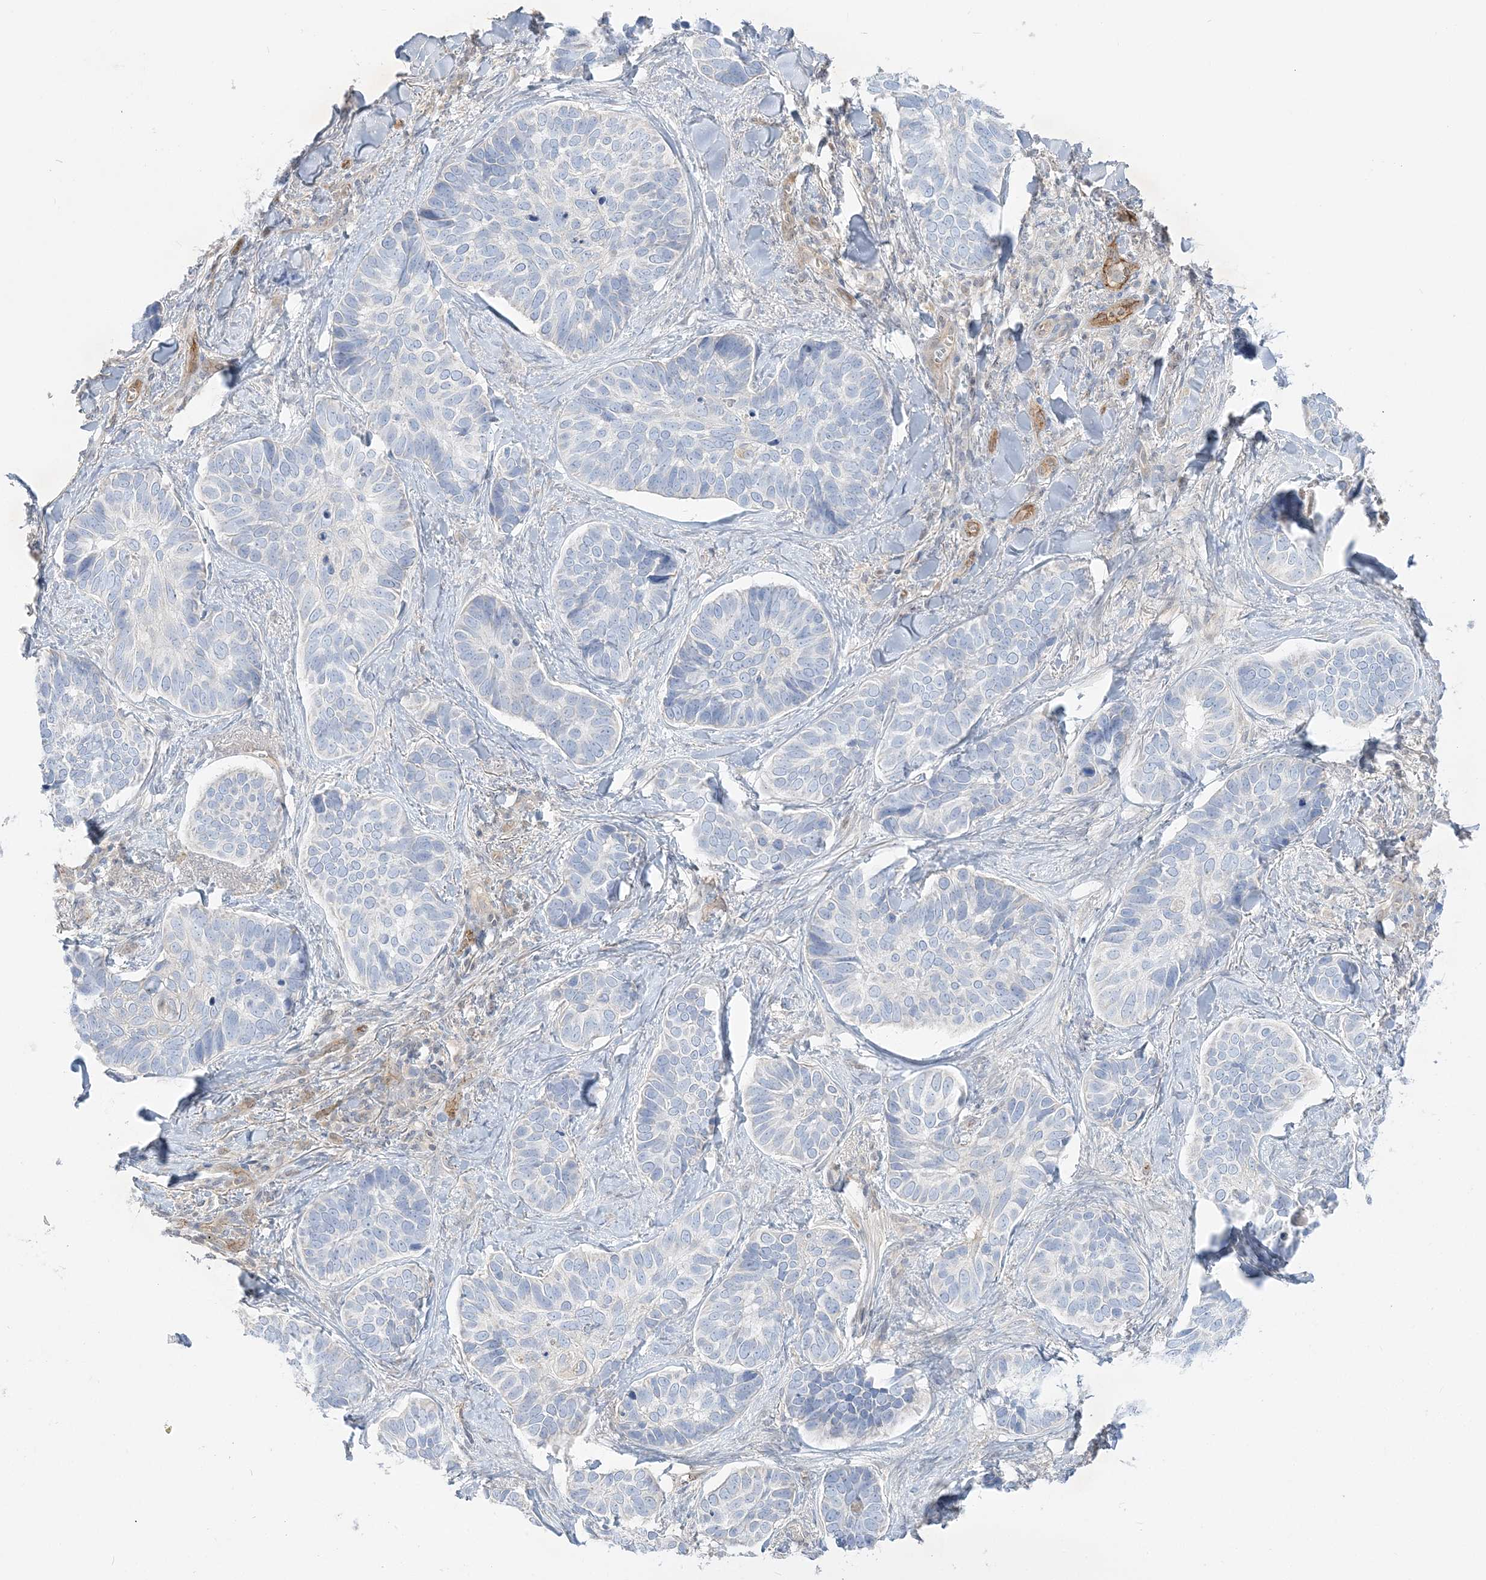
{"staining": {"intensity": "negative", "quantity": "none", "location": "none"}, "tissue": "skin cancer", "cell_type": "Tumor cells", "image_type": "cancer", "snomed": [{"axis": "morphology", "description": "Basal cell carcinoma"}, {"axis": "topography", "description": "Skin"}], "caption": "This is an immunohistochemistry (IHC) histopathology image of human skin basal cell carcinoma. There is no staining in tumor cells.", "gene": "INPP1", "patient": {"sex": "male", "age": 62}}